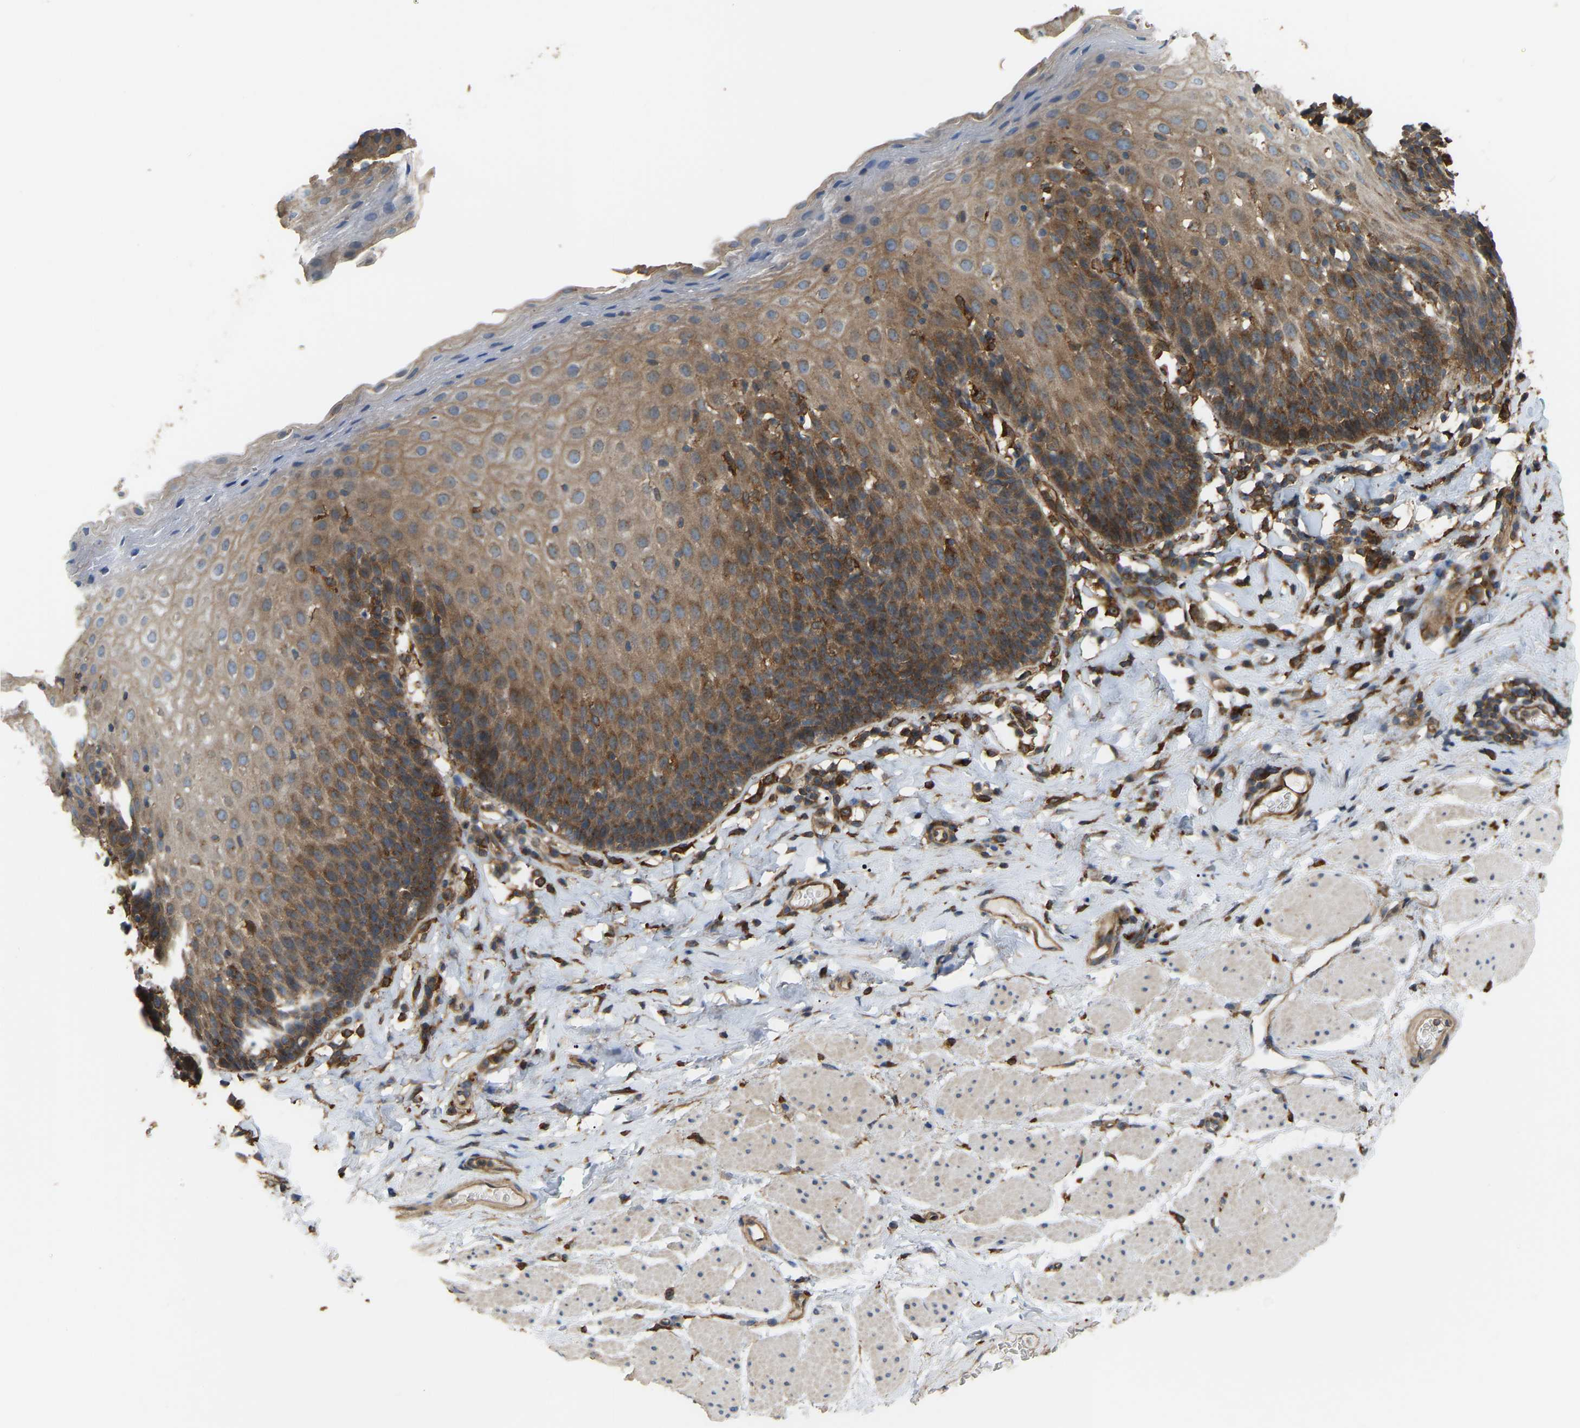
{"staining": {"intensity": "moderate", "quantity": "25%-75%", "location": "cytoplasmic/membranous"}, "tissue": "esophagus", "cell_type": "Squamous epithelial cells", "image_type": "normal", "snomed": [{"axis": "morphology", "description": "Normal tissue, NOS"}, {"axis": "topography", "description": "Esophagus"}], "caption": "Immunohistochemical staining of benign human esophagus reveals 25%-75% levels of moderate cytoplasmic/membranous protein expression in about 25%-75% of squamous epithelial cells.", "gene": "PICALM", "patient": {"sex": "female", "age": 61}}